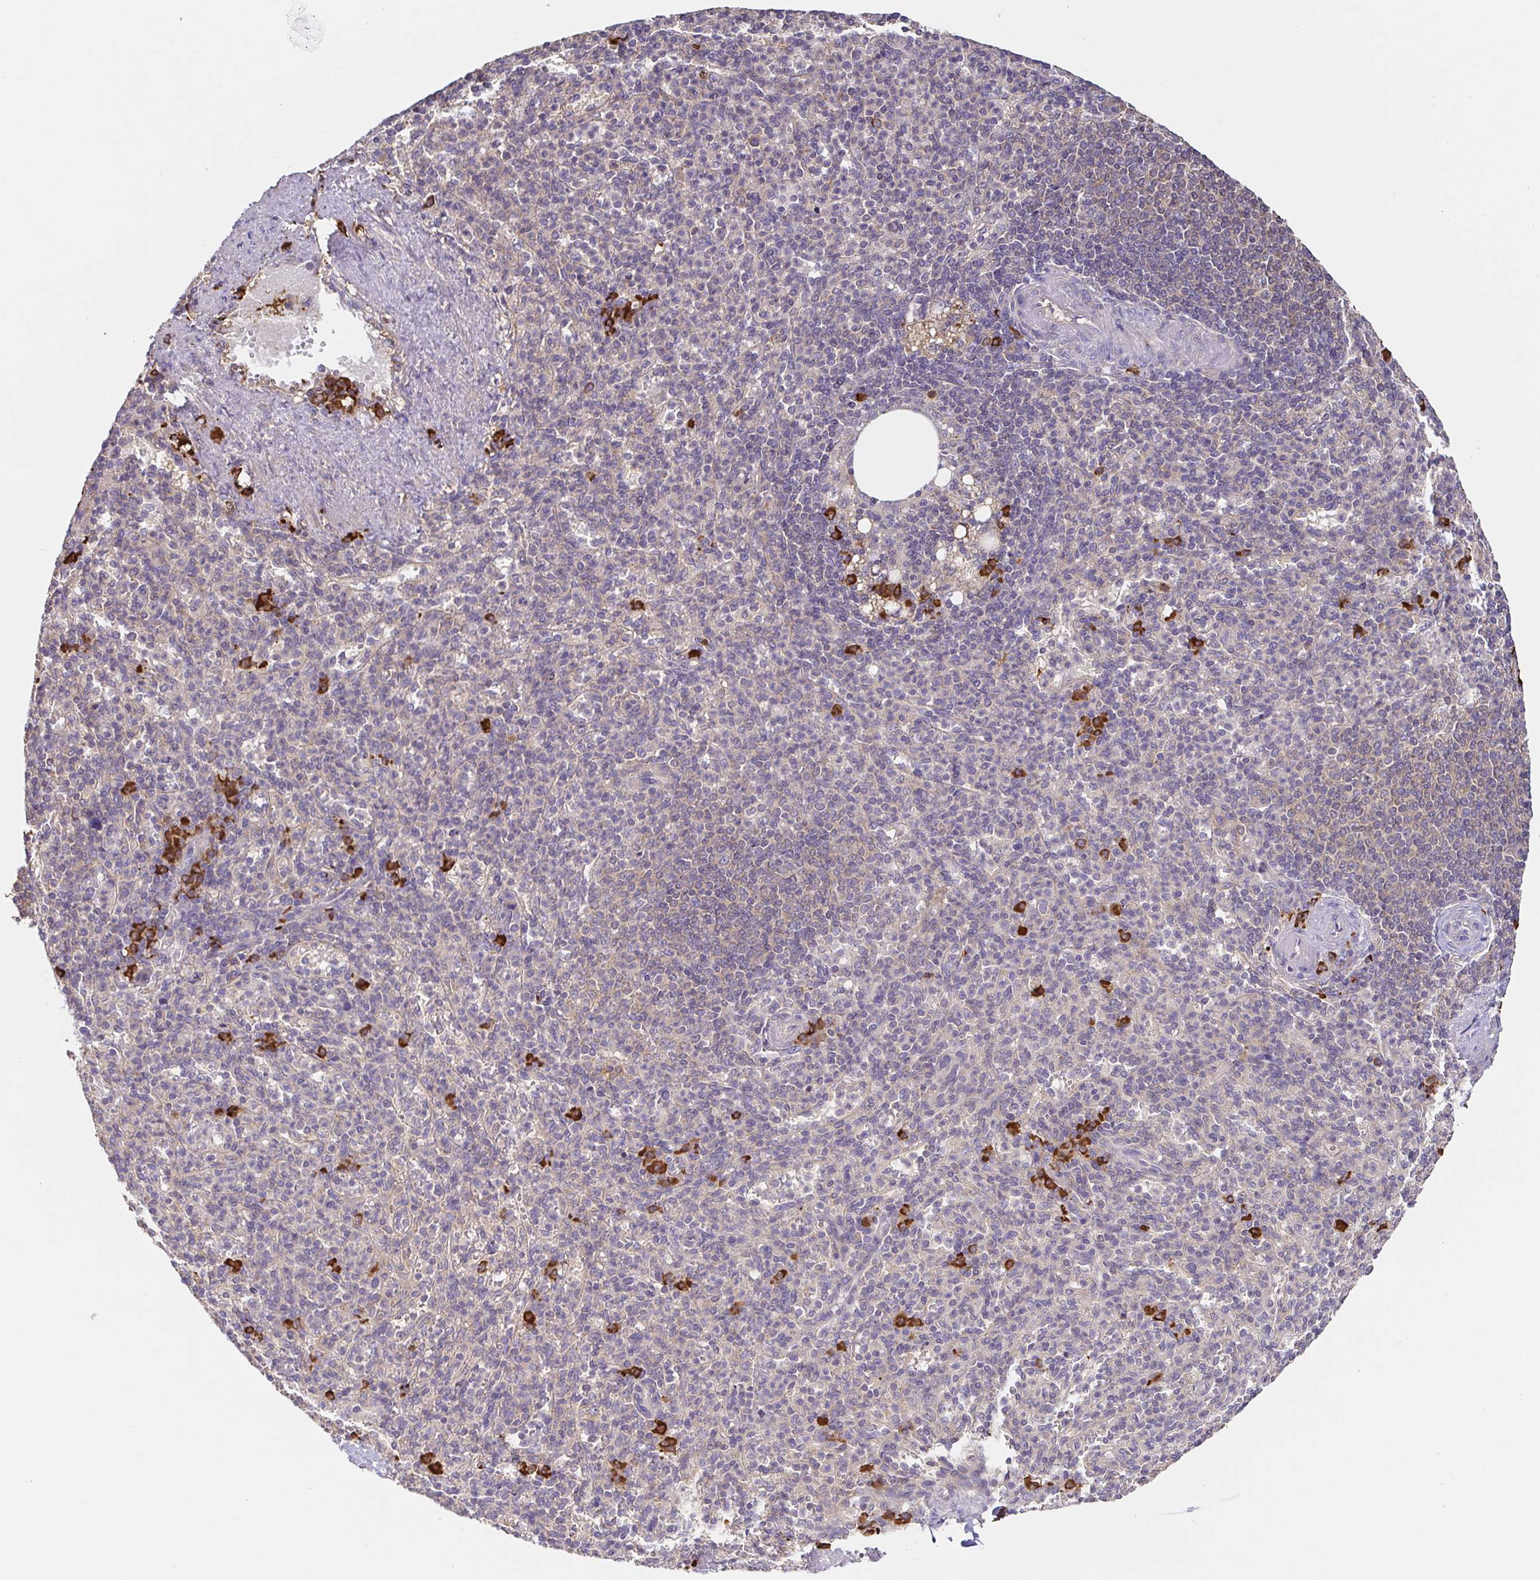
{"staining": {"intensity": "strong", "quantity": "<25%", "location": "cytoplasmic/membranous"}, "tissue": "spleen", "cell_type": "Cells in red pulp", "image_type": "normal", "snomed": [{"axis": "morphology", "description": "Normal tissue, NOS"}, {"axis": "topography", "description": "Spleen"}], "caption": "An immunohistochemistry photomicrograph of normal tissue is shown. Protein staining in brown highlights strong cytoplasmic/membranous positivity in spleen within cells in red pulp. (Stains: DAB in brown, nuclei in blue, Microscopy: brightfield microscopy at high magnification).", "gene": "HAGH", "patient": {"sex": "female", "age": 74}}